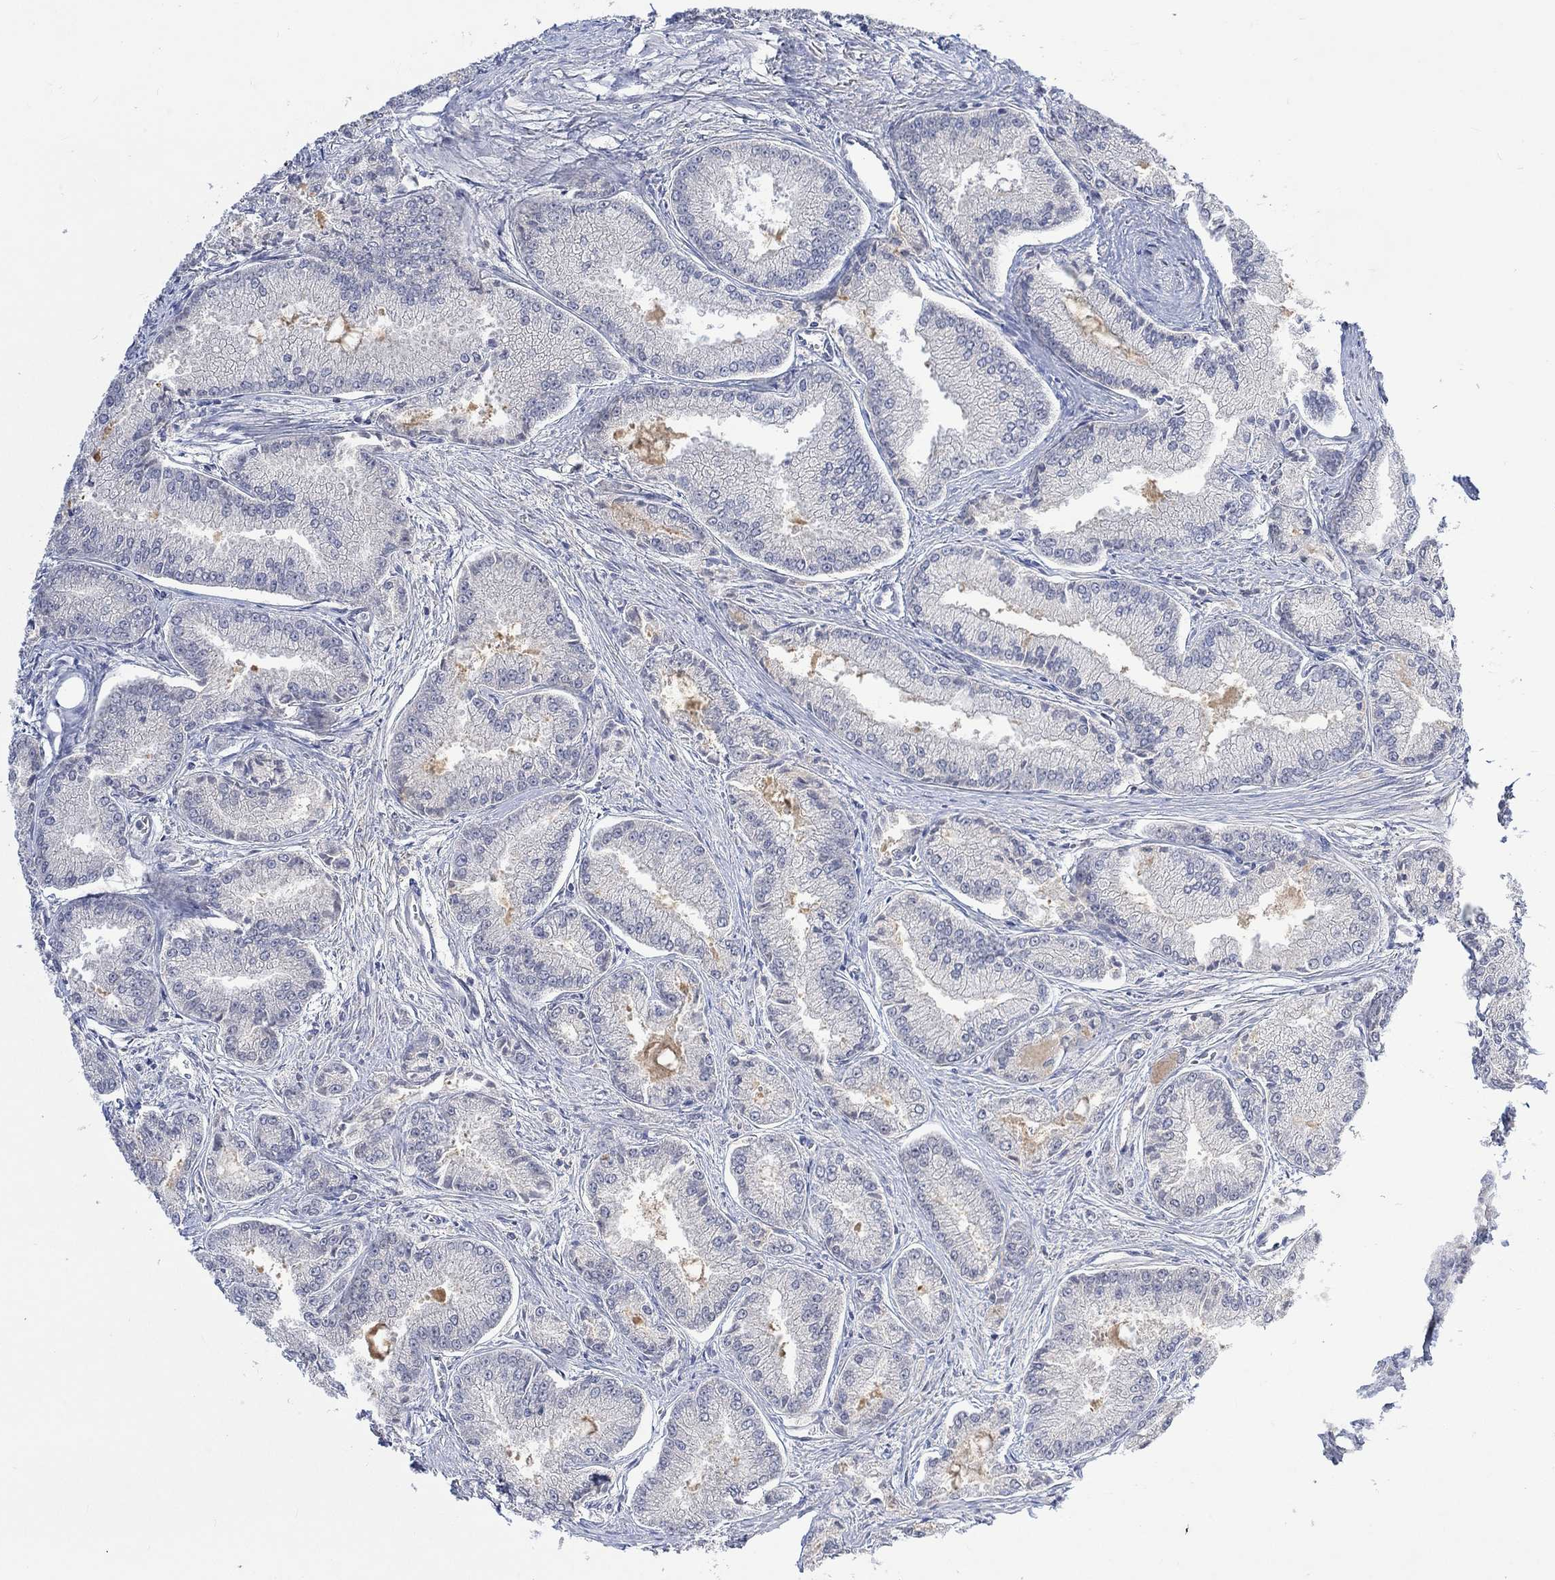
{"staining": {"intensity": "negative", "quantity": "none", "location": "none"}, "tissue": "prostate cancer", "cell_type": "Tumor cells", "image_type": "cancer", "snomed": [{"axis": "morphology", "description": "Adenocarcinoma, NOS"}, {"axis": "morphology", "description": "Adenocarcinoma, High grade"}, {"axis": "topography", "description": "Prostate"}], "caption": "The immunohistochemistry image has no significant staining in tumor cells of prostate adenocarcinoma tissue. Nuclei are stained in blue.", "gene": "MSTN", "patient": {"sex": "male", "age": 70}}